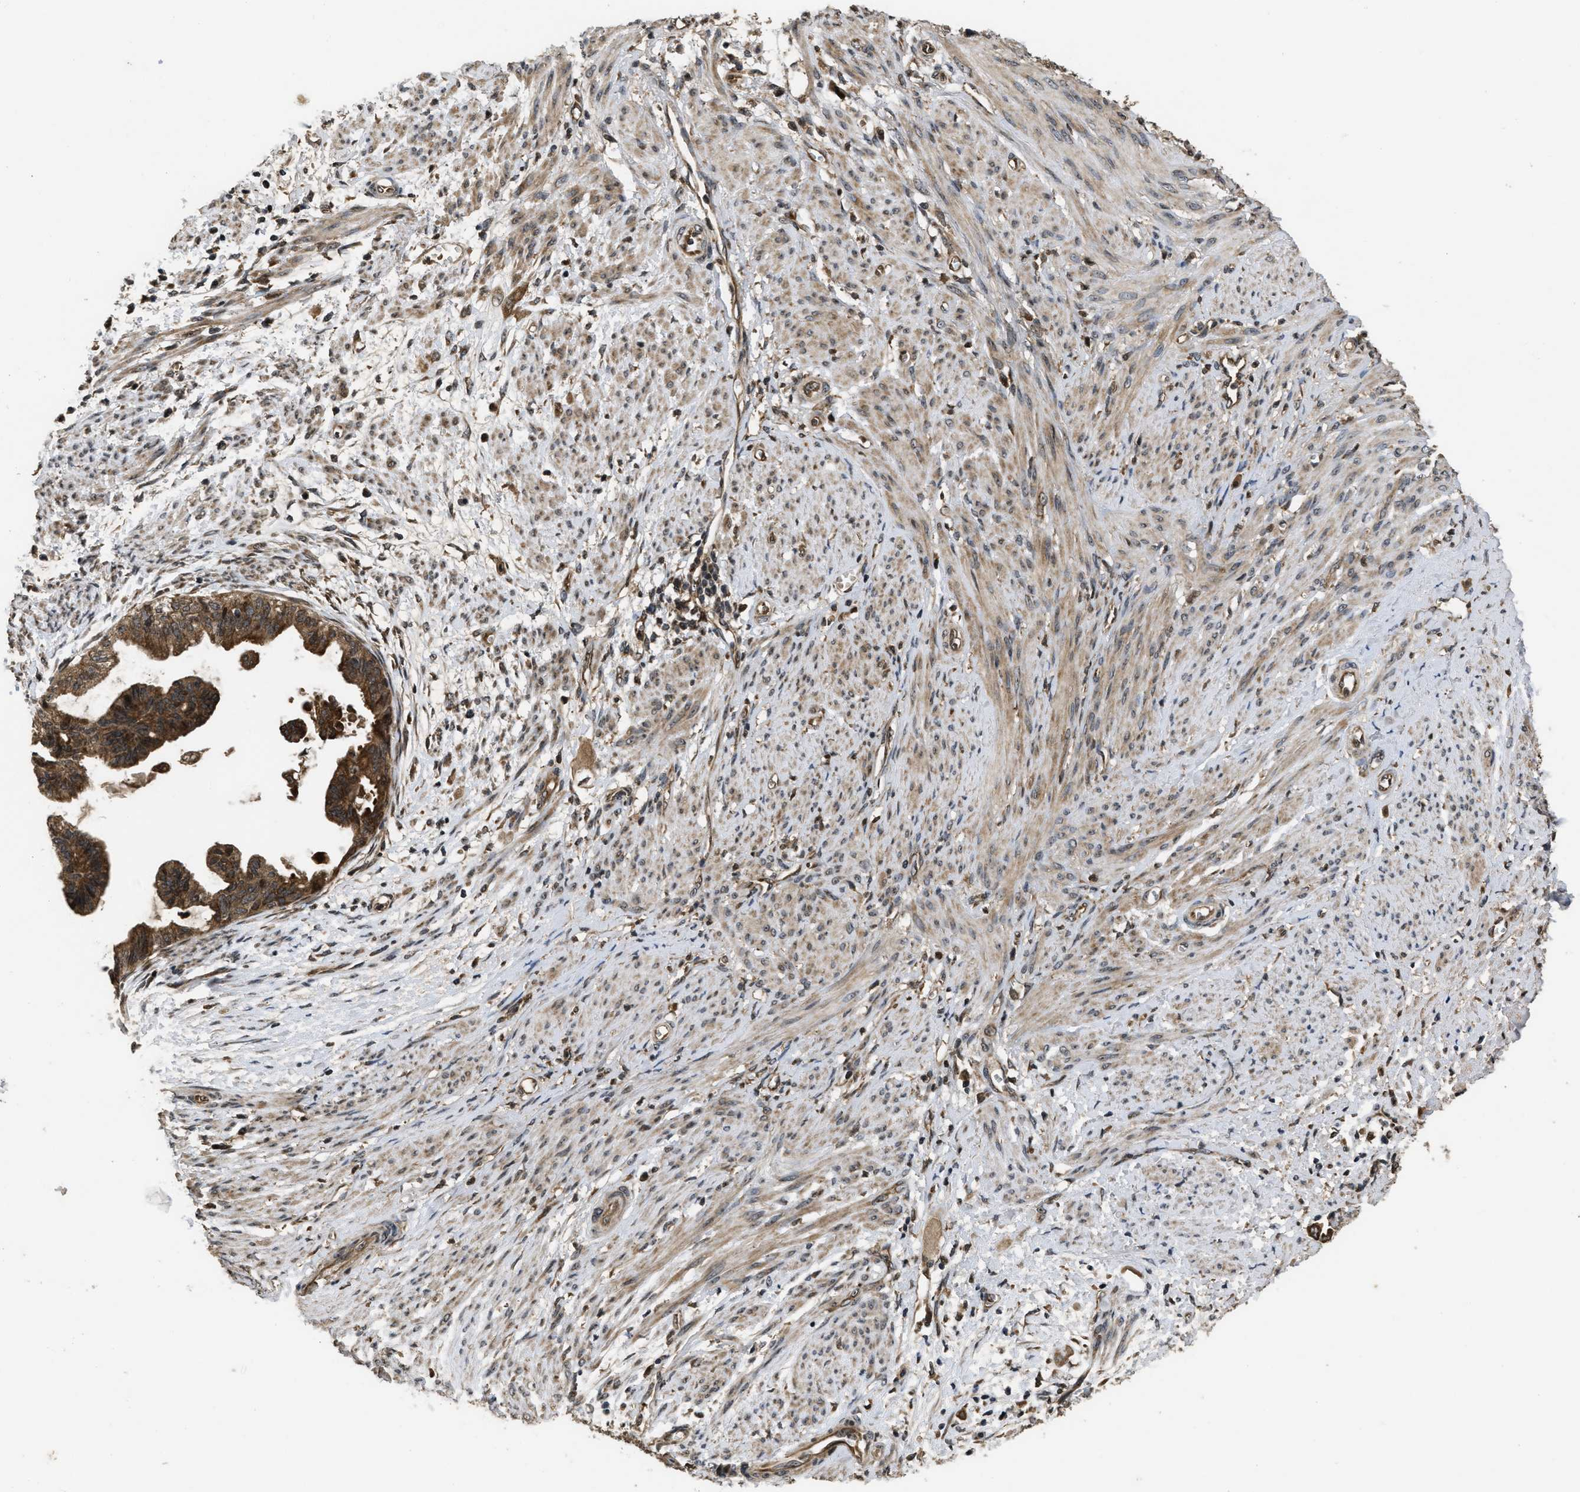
{"staining": {"intensity": "moderate", "quantity": ">75%", "location": "cytoplasmic/membranous,nuclear"}, "tissue": "cervical cancer", "cell_type": "Tumor cells", "image_type": "cancer", "snomed": [{"axis": "morphology", "description": "Normal tissue, NOS"}, {"axis": "morphology", "description": "Adenocarcinoma, NOS"}, {"axis": "topography", "description": "Cervix"}, {"axis": "topography", "description": "Endometrium"}], "caption": "Cervical cancer (adenocarcinoma) stained with immunohistochemistry (IHC) exhibits moderate cytoplasmic/membranous and nuclear staining in approximately >75% of tumor cells.", "gene": "SPTLC1", "patient": {"sex": "female", "age": 86}}